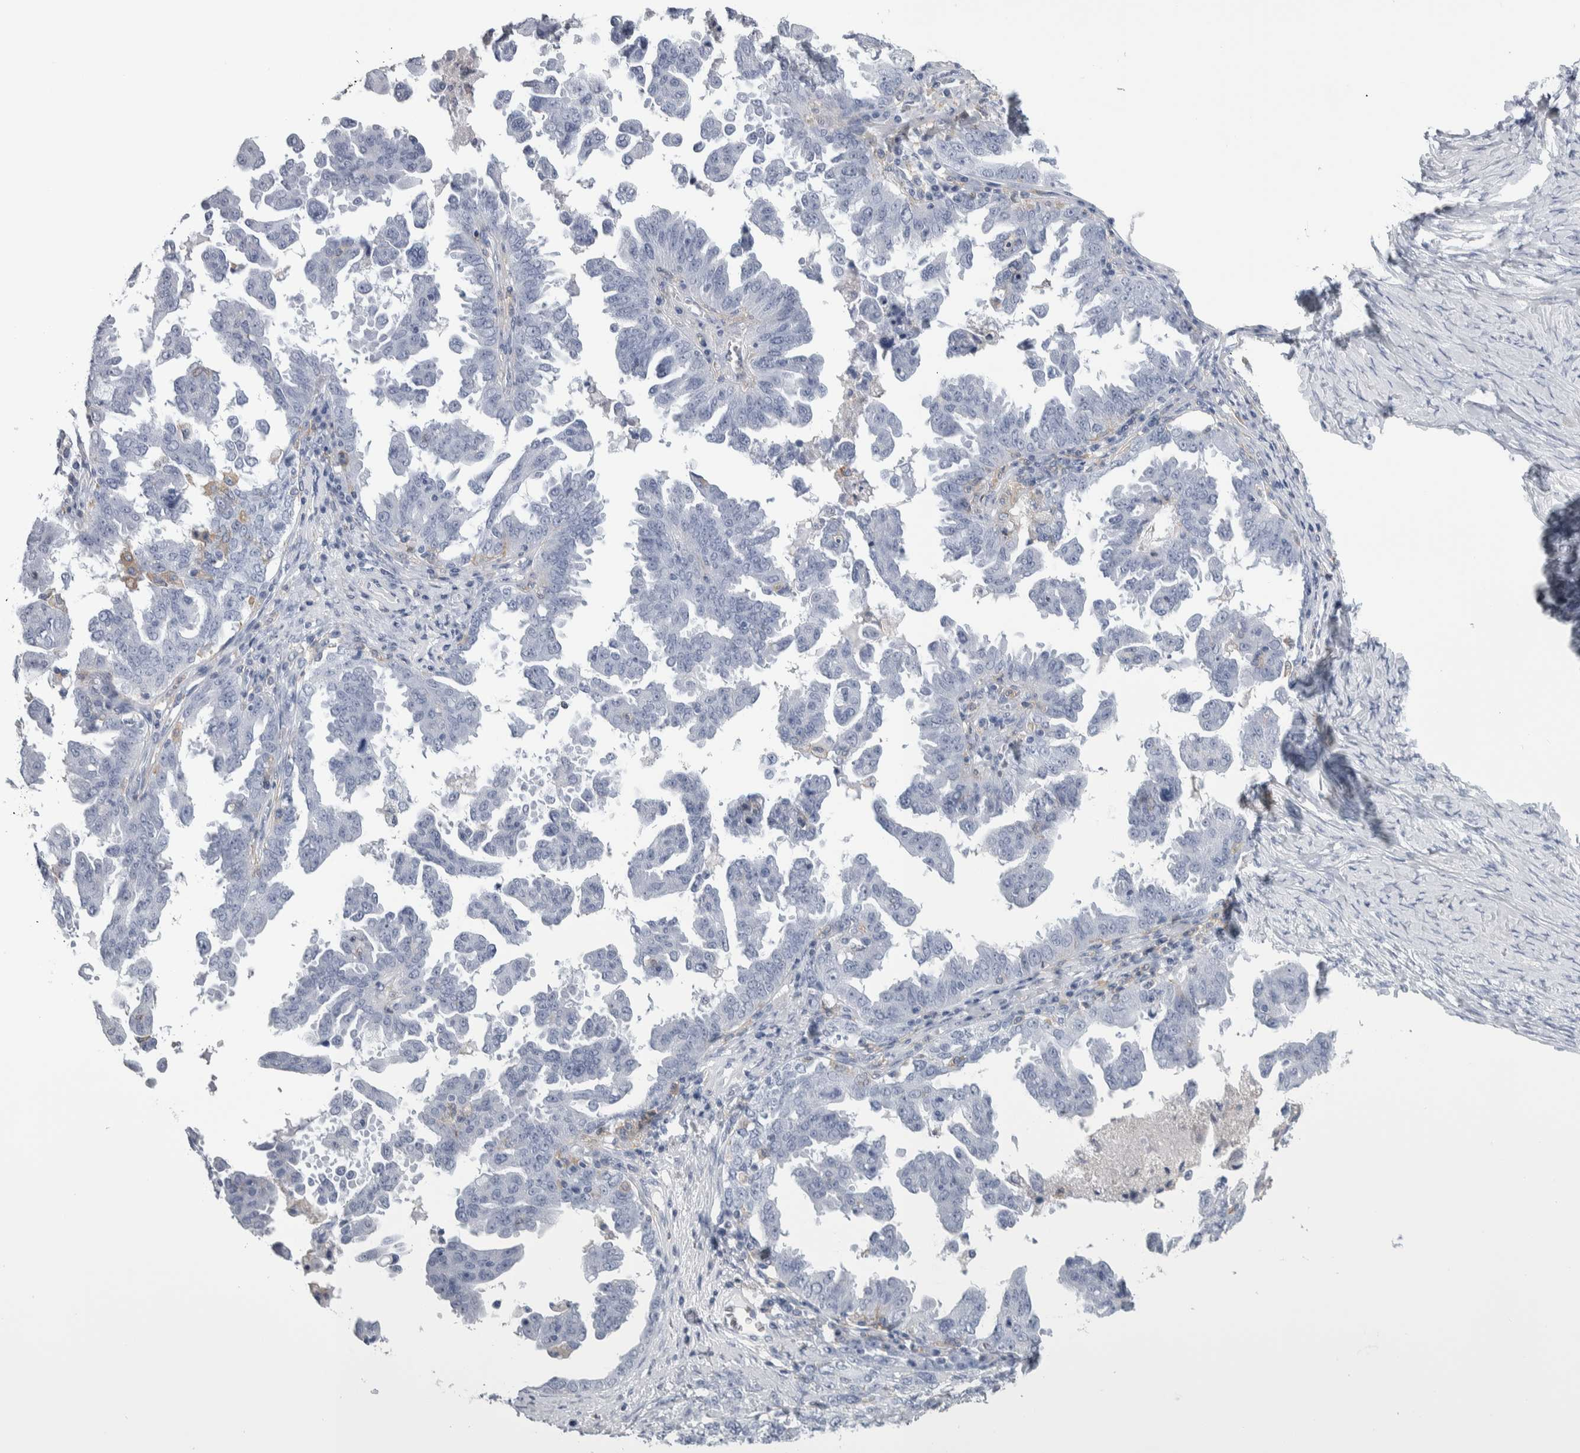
{"staining": {"intensity": "negative", "quantity": "none", "location": "none"}, "tissue": "ovarian cancer", "cell_type": "Tumor cells", "image_type": "cancer", "snomed": [{"axis": "morphology", "description": "Carcinoma, endometroid"}, {"axis": "topography", "description": "Ovary"}], "caption": "This micrograph is of ovarian endometroid carcinoma stained with immunohistochemistry (IHC) to label a protein in brown with the nuclei are counter-stained blue. There is no staining in tumor cells. (DAB (3,3'-diaminobenzidine) IHC visualized using brightfield microscopy, high magnification).", "gene": "SKAP2", "patient": {"sex": "female", "age": 62}}